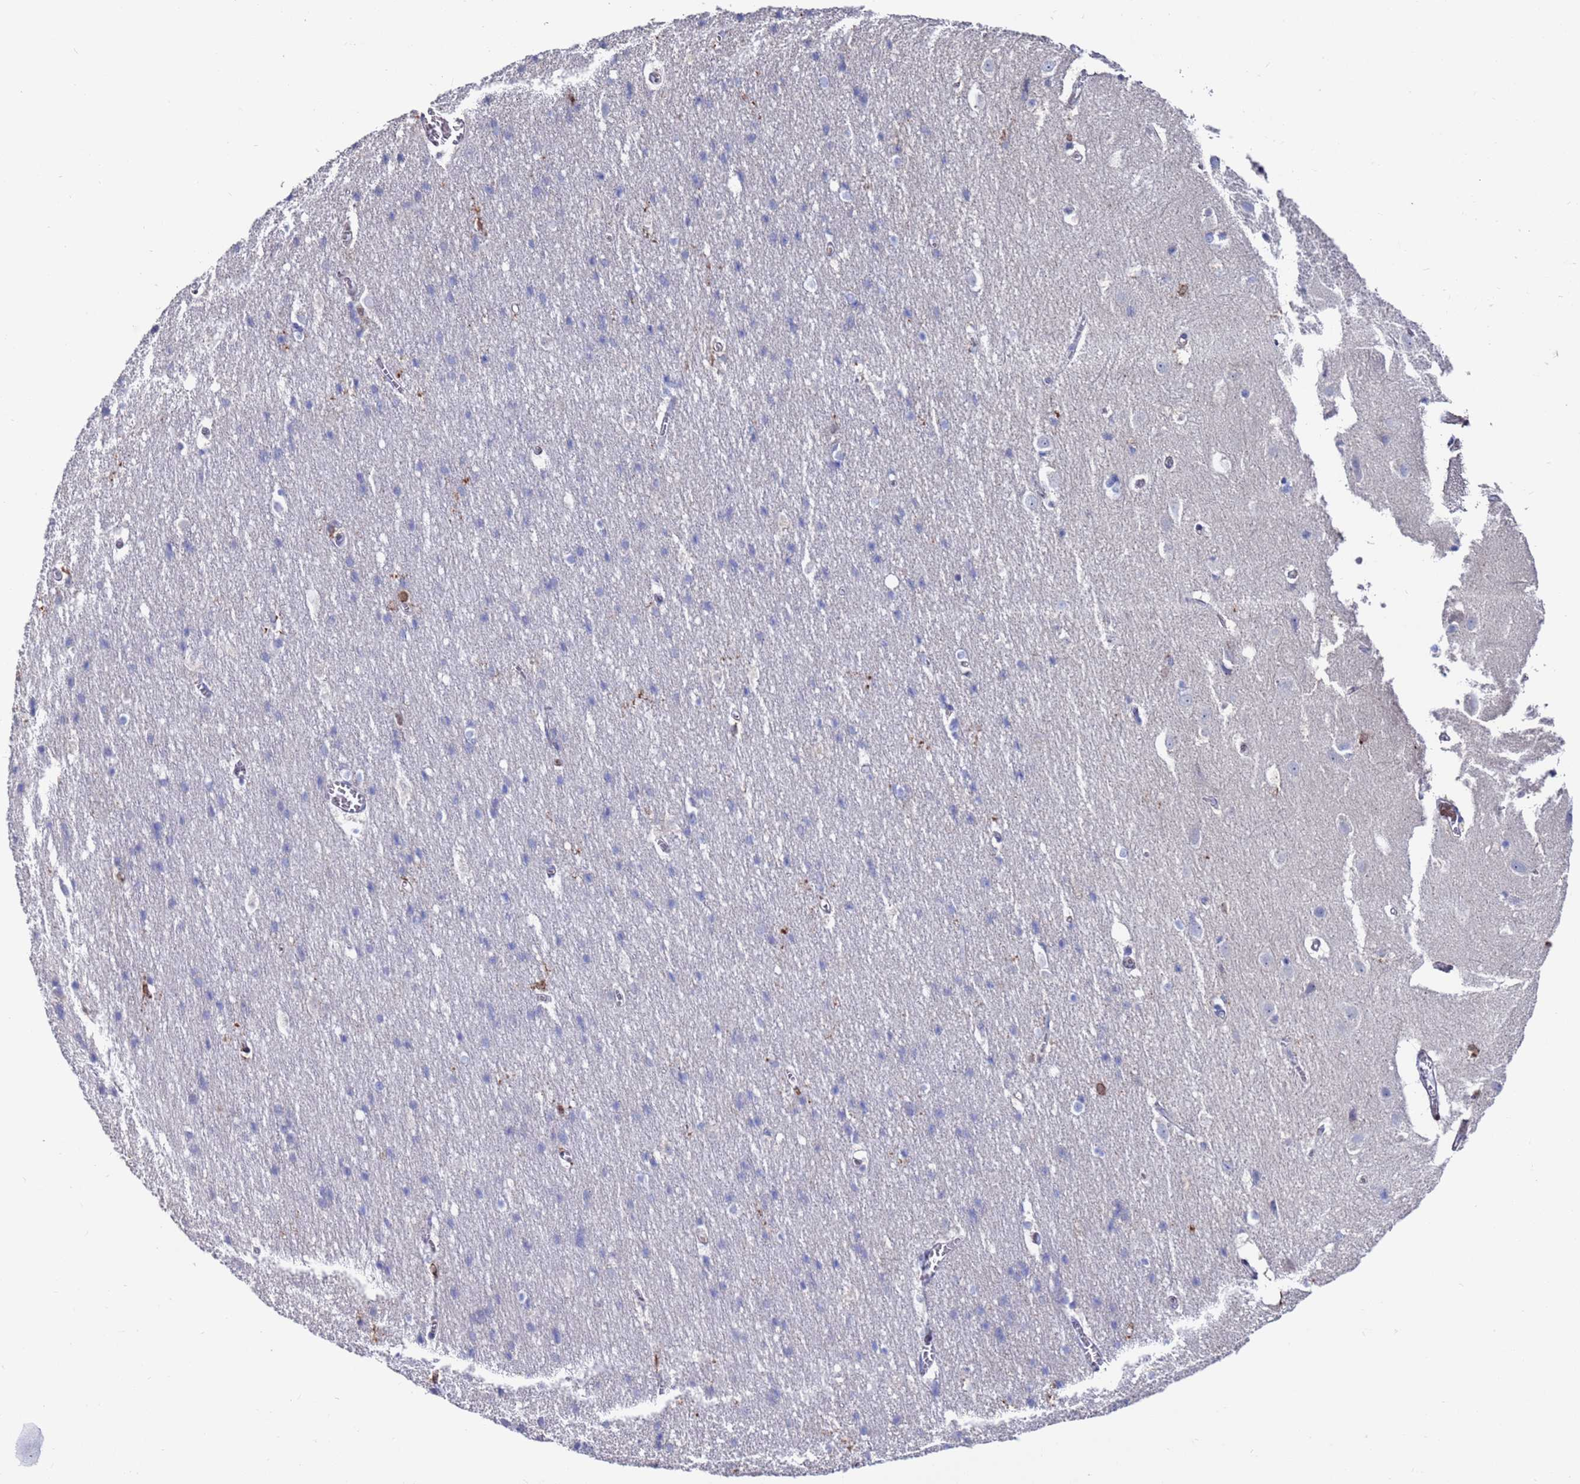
{"staining": {"intensity": "moderate", "quantity": "<25%", "location": "cytoplasmic/membranous"}, "tissue": "cerebral cortex", "cell_type": "Endothelial cells", "image_type": "normal", "snomed": [{"axis": "morphology", "description": "Normal tissue, NOS"}, {"axis": "topography", "description": "Cerebral cortex"}], "caption": "Protein staining demonstrates moderate cytoplasmic/membranous staining in about <25% of endothelial cells in unremarkable cerebral cortex. Immunohistochemistry stains the protein in brown and the nuclei are stained blue.", "gene": "GREB1L", "patient": {"sex": "male", "age": 54}}